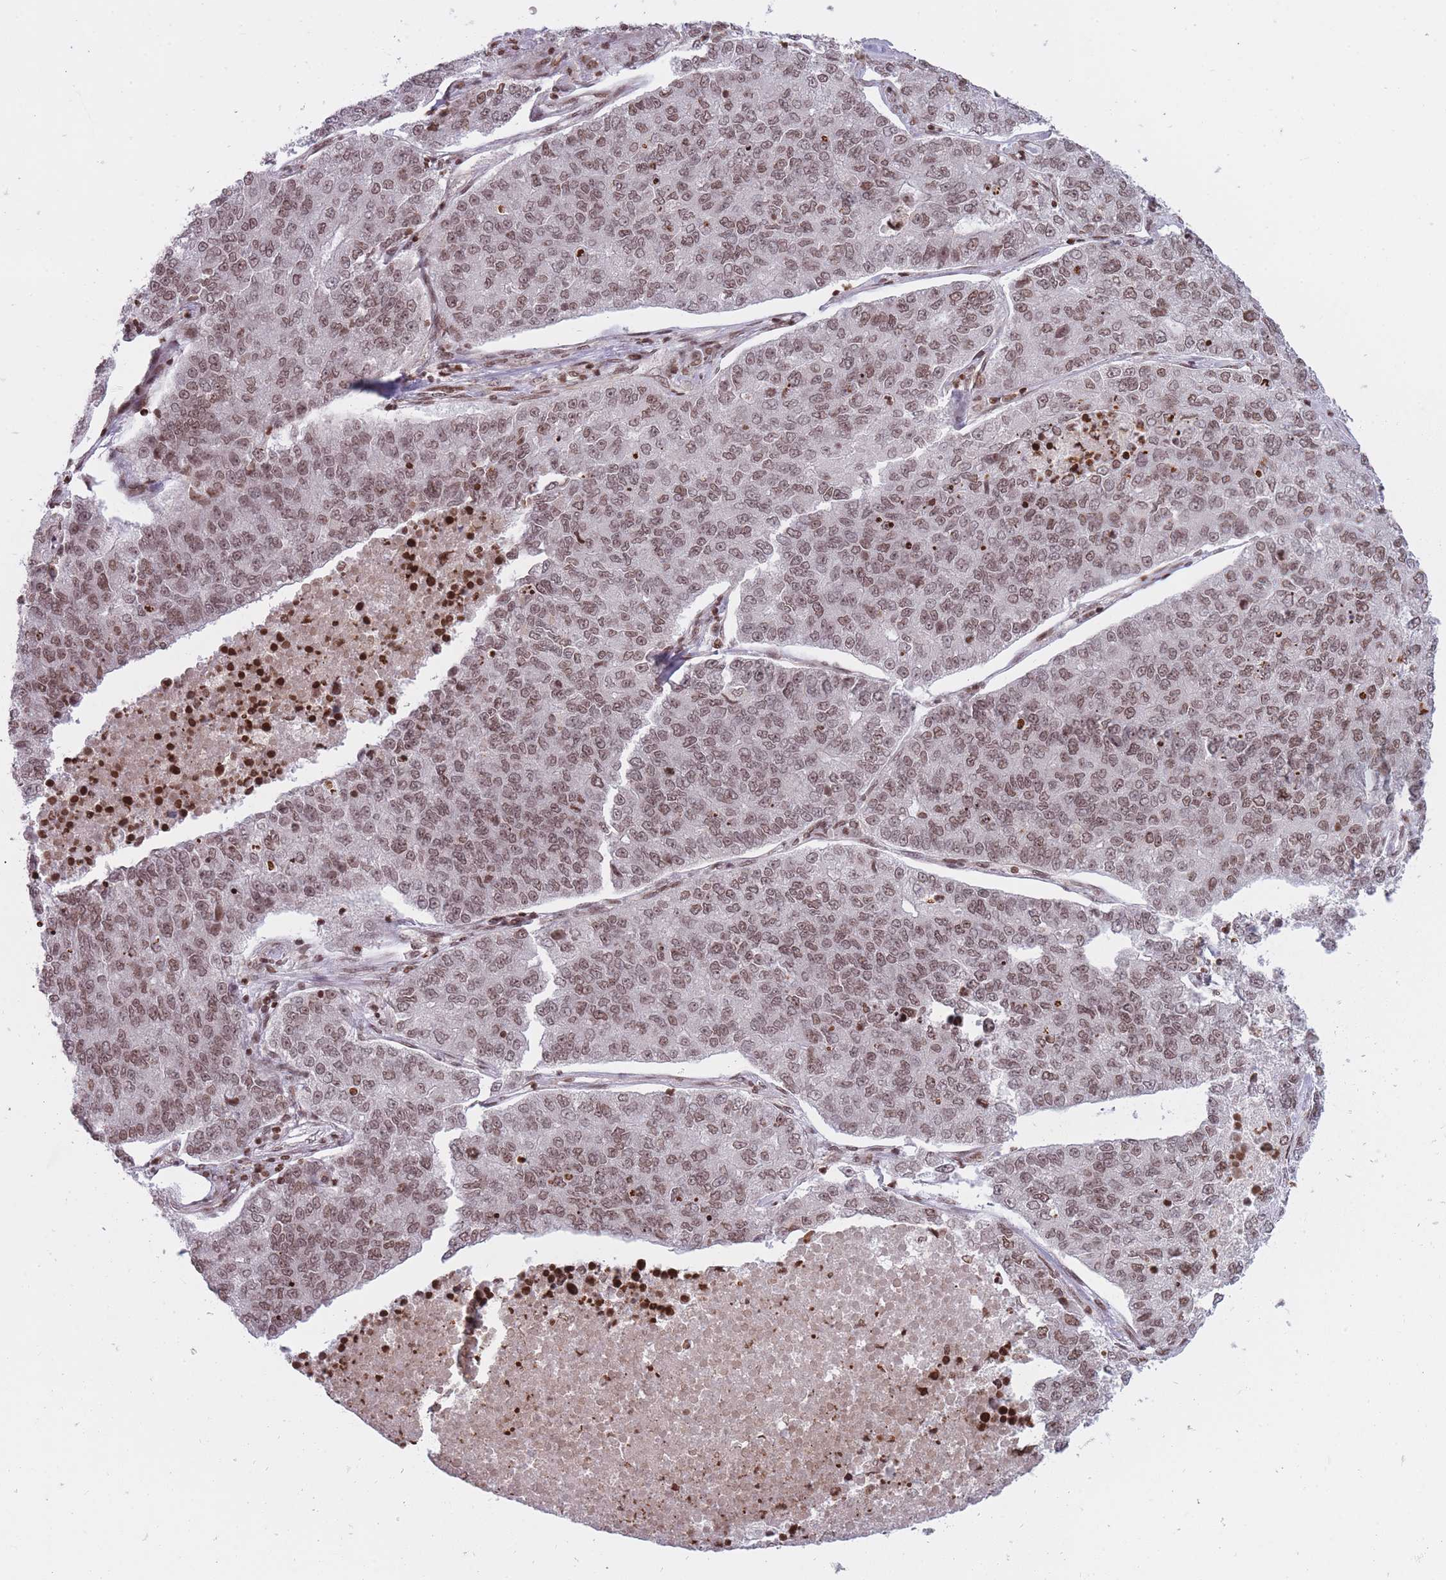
{"staining": {"intensity": "moderate", "quantity": "25%-75%", "location": "nuclear"}, "tissue": "lung cancer", "cell_type": "Tumor cells", "image_type": "cancer", "snomed": [{"axis": "morphology", "description": "Adenocarcinoma, NOS"}, {"axis": "topography", "description": "Lung"}], "caption": "DAB (3,3'-diaminobenzidine) immunohistochemical staining of lung adenocarcinoma exhibits moderate nuclear protein staining in approximately 25%-75% of tumor cells.", "gene": "TMC6", "patient": {"sex": "male", "age": 49}}